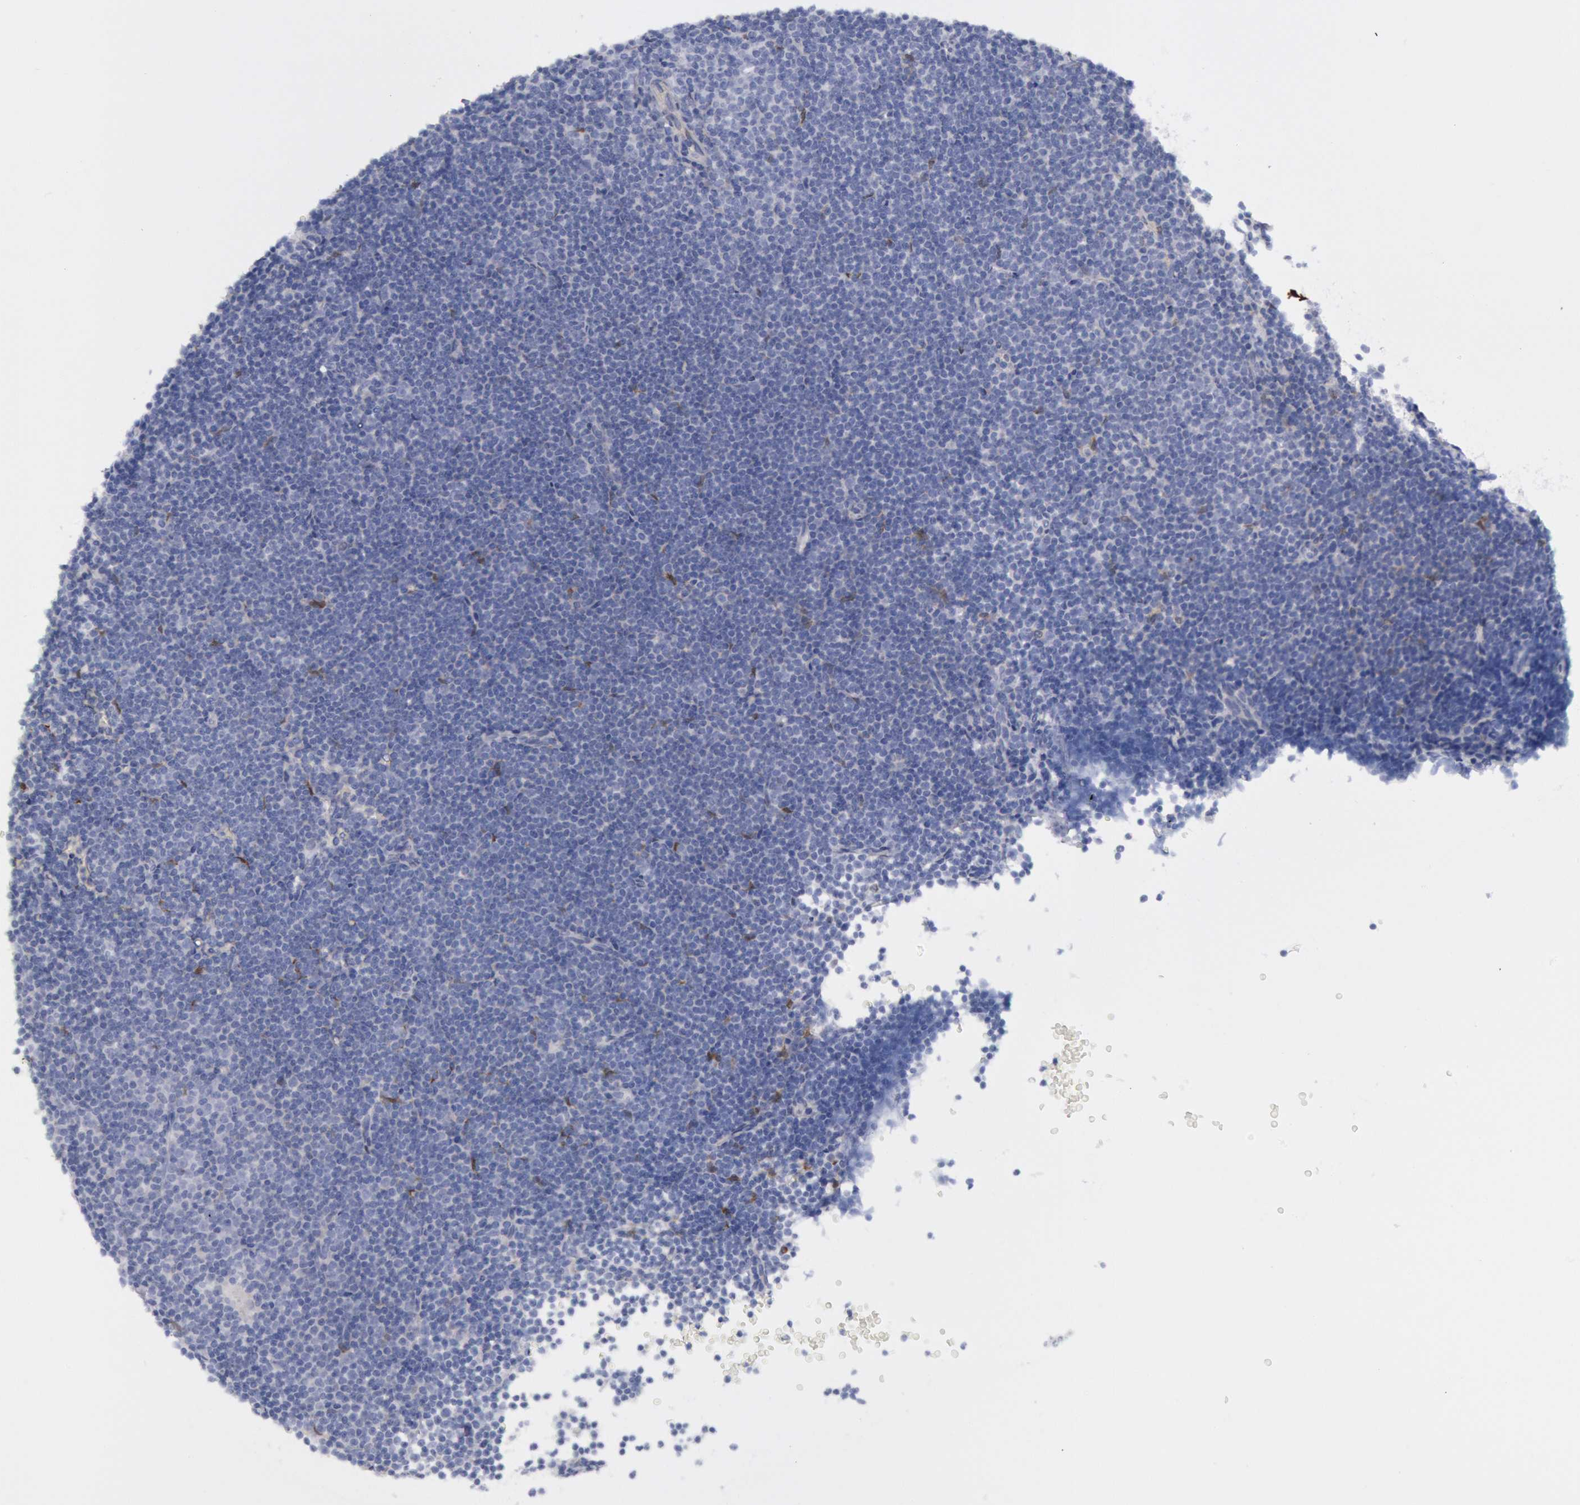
{"staining": {"intensity": "moderate", "quantity": "<25%", "location": "cytoplasmic/membranous"}, "tissue": "lymphoma", "cell_type": "Tumor cells", "image_type": "cancer", "snomed": [{"axis": "morphology", "description": "Malignant lymphoma, non-Hodgkin's type, Low grade"}, {"axis": "topography", "description": "Lymph node"}], "caption": "Human low-grade malignant lymphoma, non-Hodgkin's type stained for a protein (brown) shows moderate cytoplasmic/membranous positive staining in about <25% of tumor cells.", "gene": "FHL1", "patient": {"sex": "female", "age": 69}}